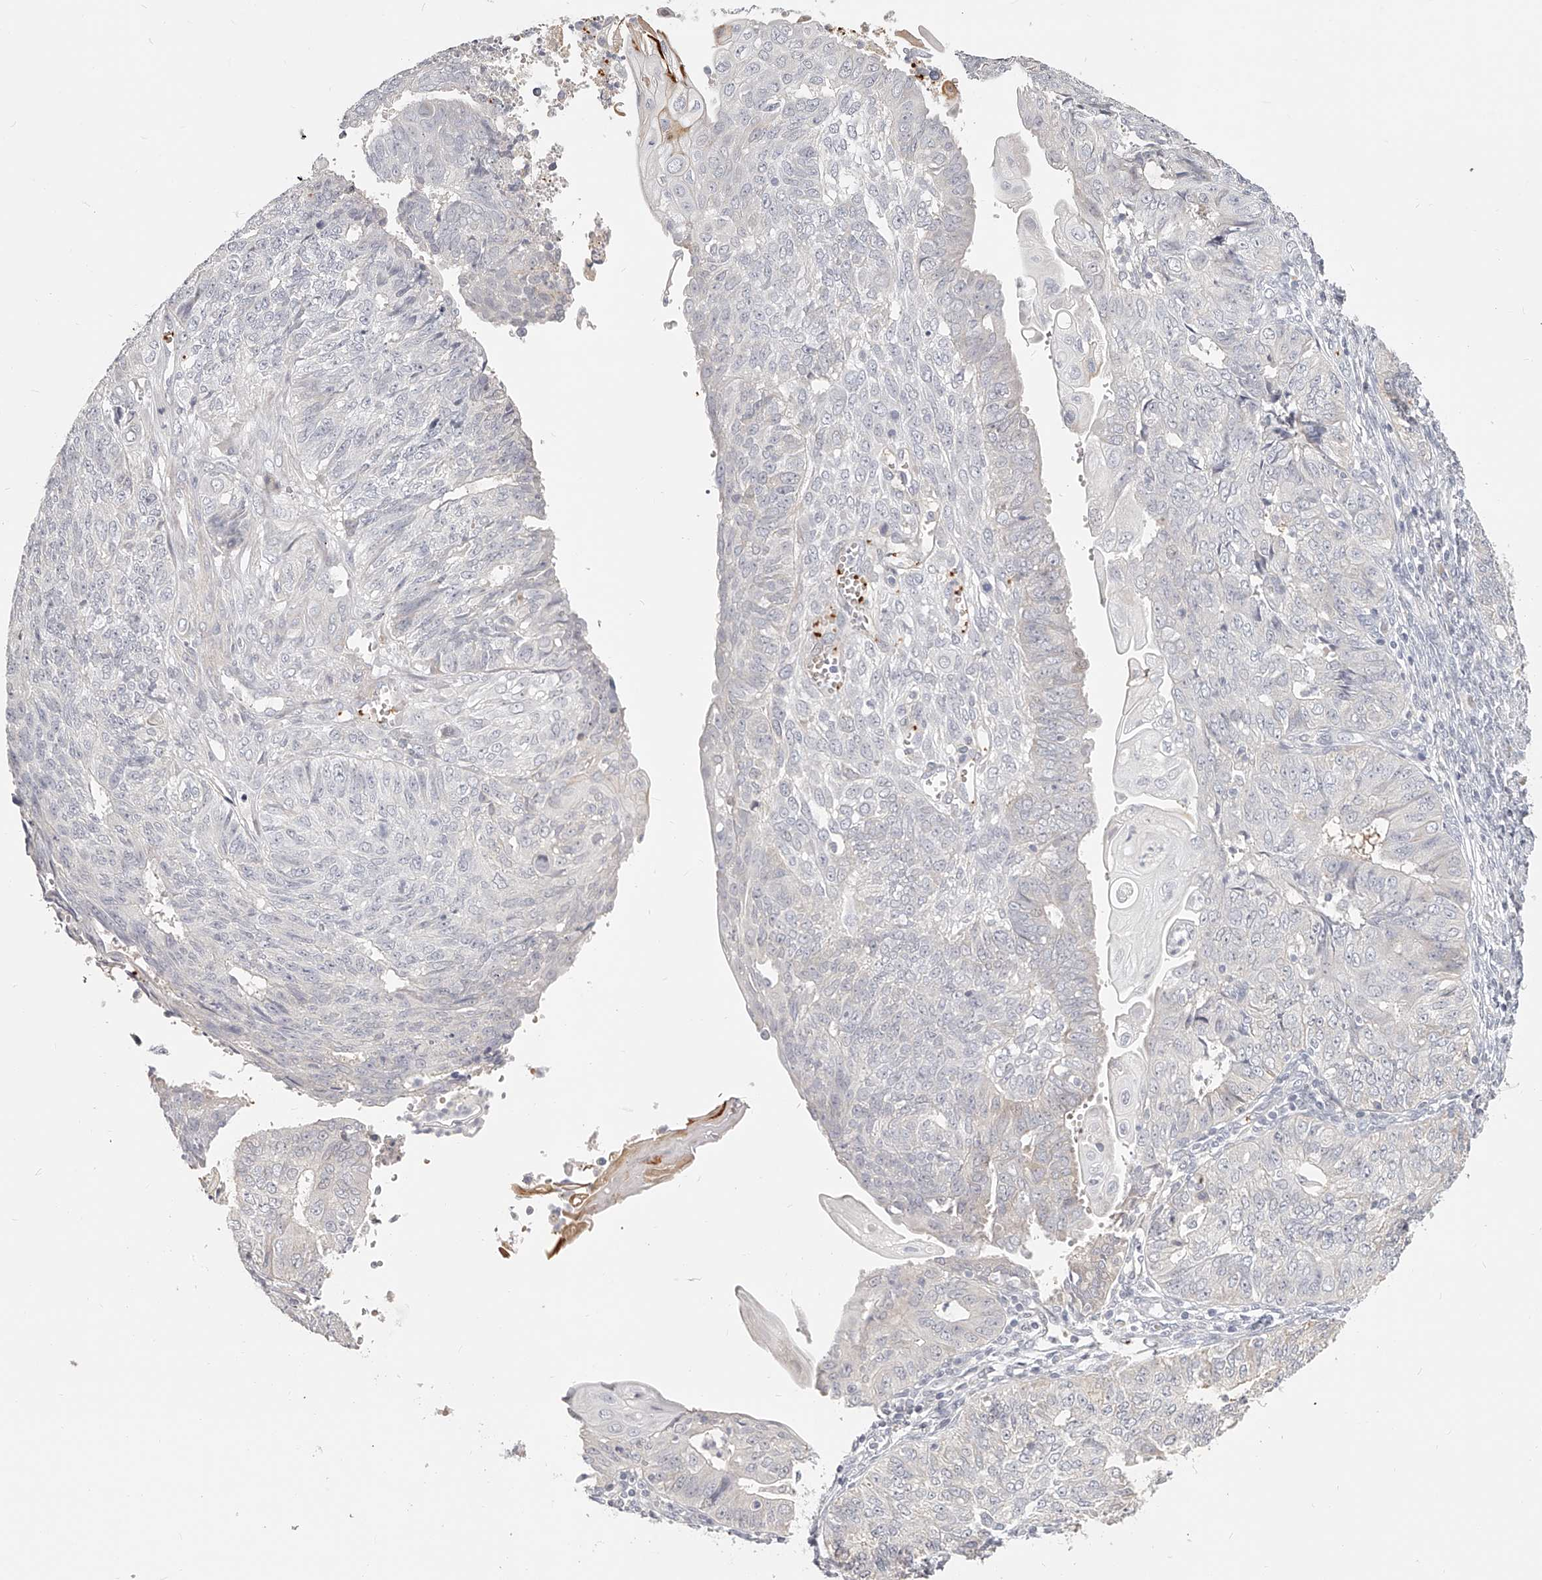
{"staining": {"intensity": "negative", "quantity": "none", "location": "none"}, "tissue": "endometrial cancer", "cell_type": "Tumor cells", "image_type": "cancer", "snomed": [{"axis": "morphology", "description": "Adenocarcinoma, NOS"}, {"axis": "topography", "description": "Endometrium"}], "caption": "A high-resolution histopathology image shows immunohistochemistry staining of endometrial cancer (adenocarcinoma), which reveals no significant staining in tumor cells. Nuclei are stained in blue.", "gene": "ITGB3", "patient": {"sex": "female", "age": 32}}